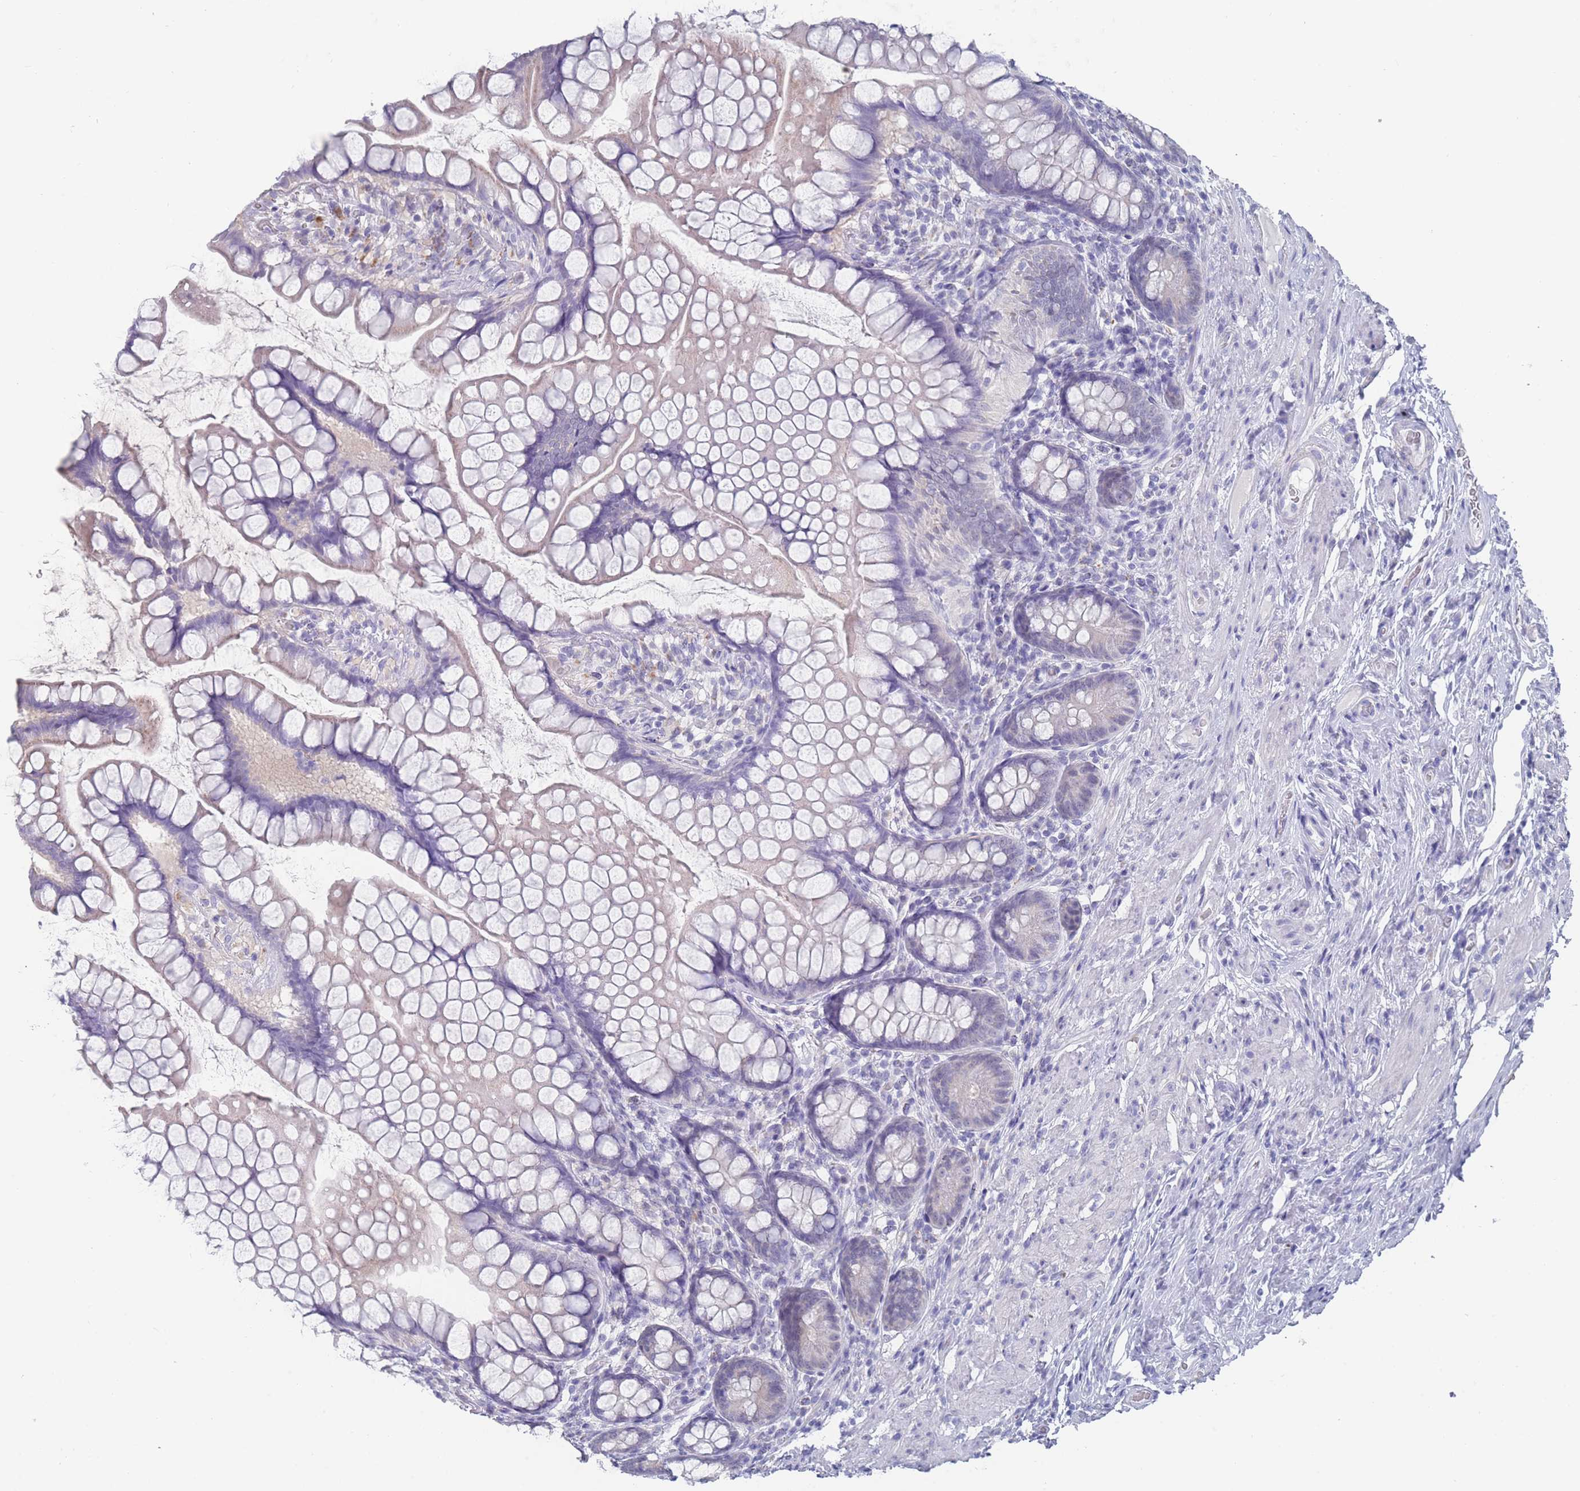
{"staining": {"intensity": "negative", "quantity": "none", "location": "none"}, "tissue": "small intestine", "cell_type": "Glandular cells", "image_type": "normal", "snomed": [{"axis": "morphology", "description": "Normal tissue, NOS"}, {"axis": "topography", "description": "Small intestine"}], "caption": "Immunohistochemistry histopathology image of unremarkable small intestine stained for a protein (brown), which displays no staining in glandular cells.", "gene": "CYP51A1", "patient": {"sex": "male", "age": 70}}